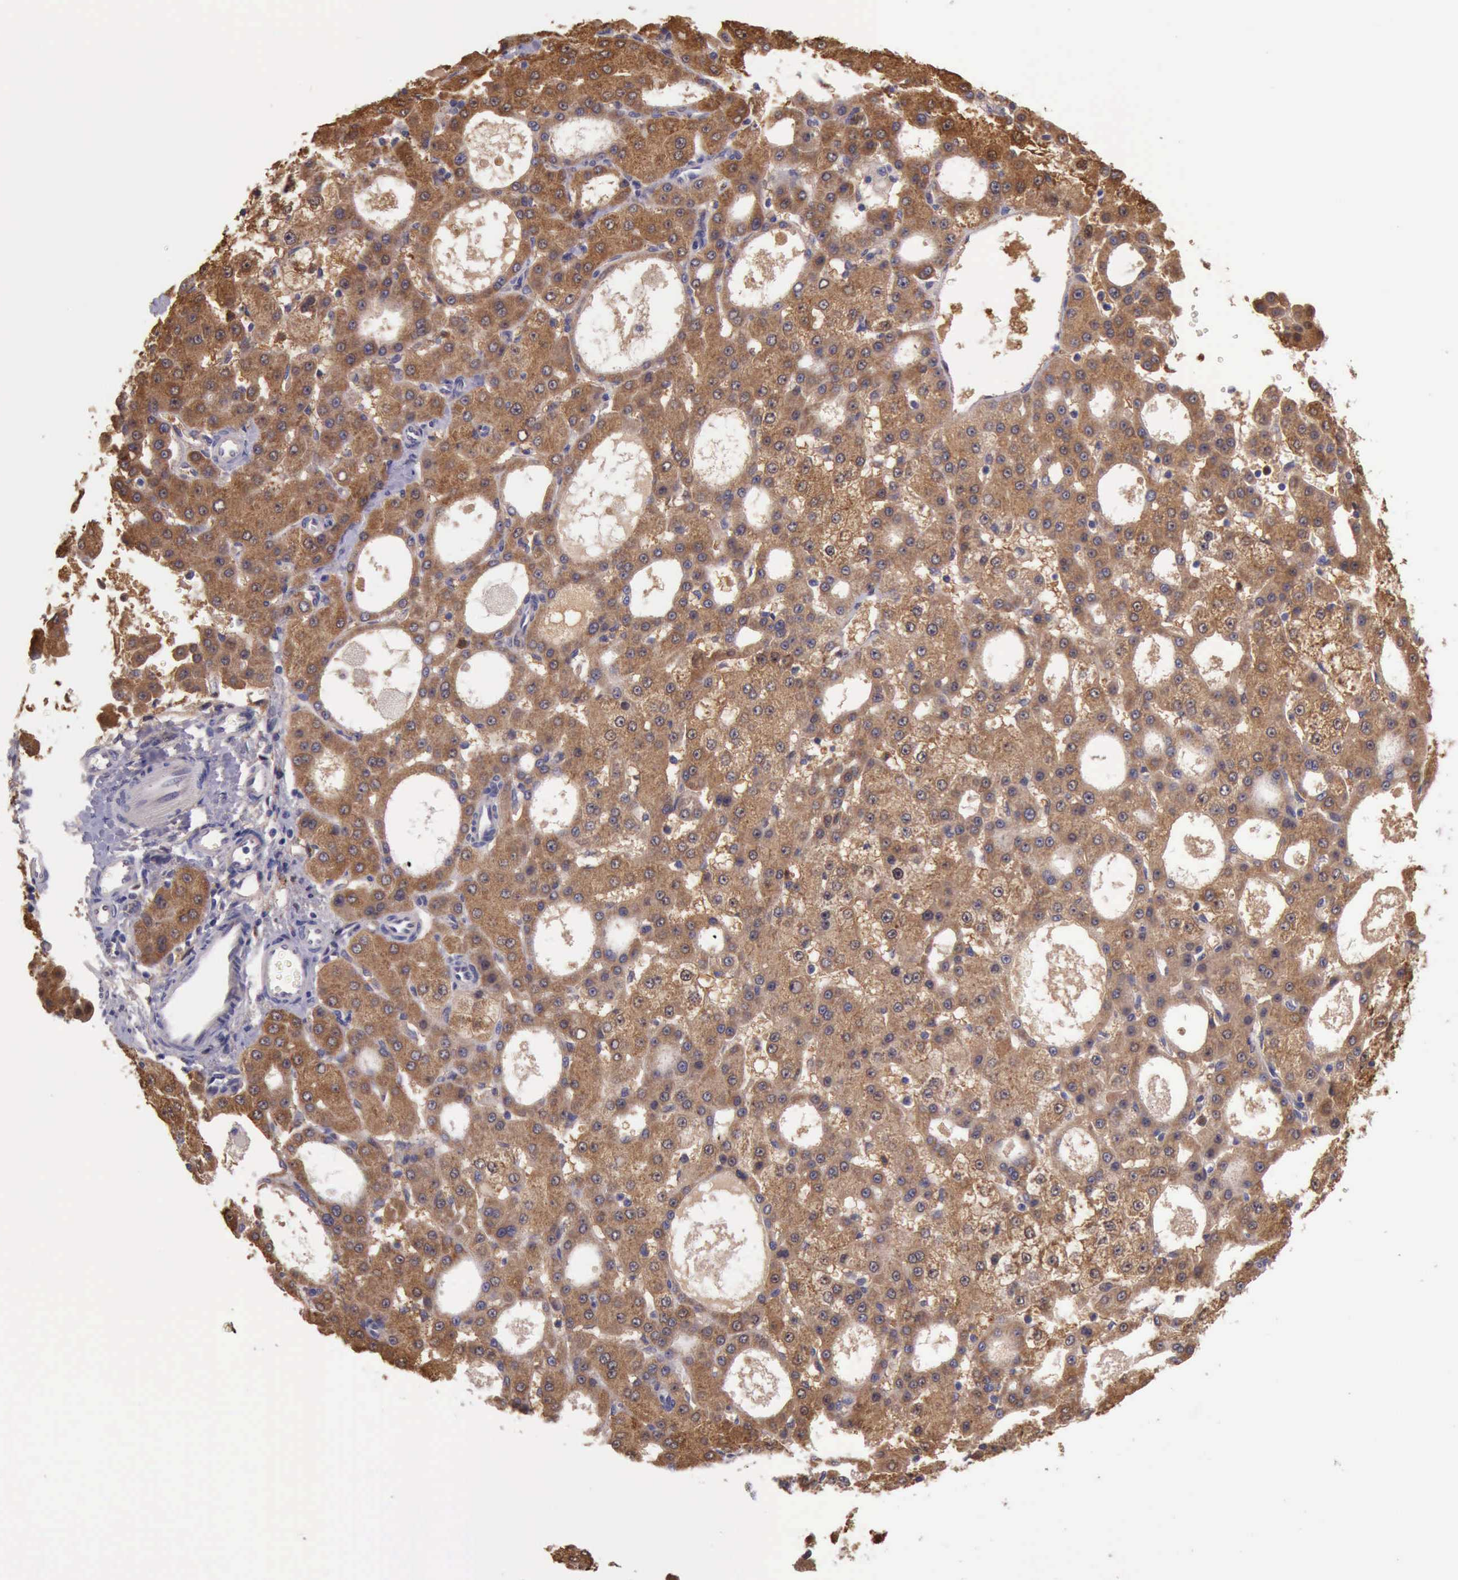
{"staining": {"intensity": "strong", "quantity": ">75%", "location": "cytoplasmic/membranous"}, "tissue": "liver cancer", "cell_type": "Tumor cells", "image_type": "cancer", "snomed": [{"axis": "morphology", "description": "Carcinoma, Hepatocellular, NOS"}, {"axis": "topography", "description": "Liver"}], "caption": "Liver cancer tissue reveals strong cytoplasmic/membranous staining in about >75% of tumor cells", "gene": "PLEK2", "patient": {"sex": "male", "age": 47}}